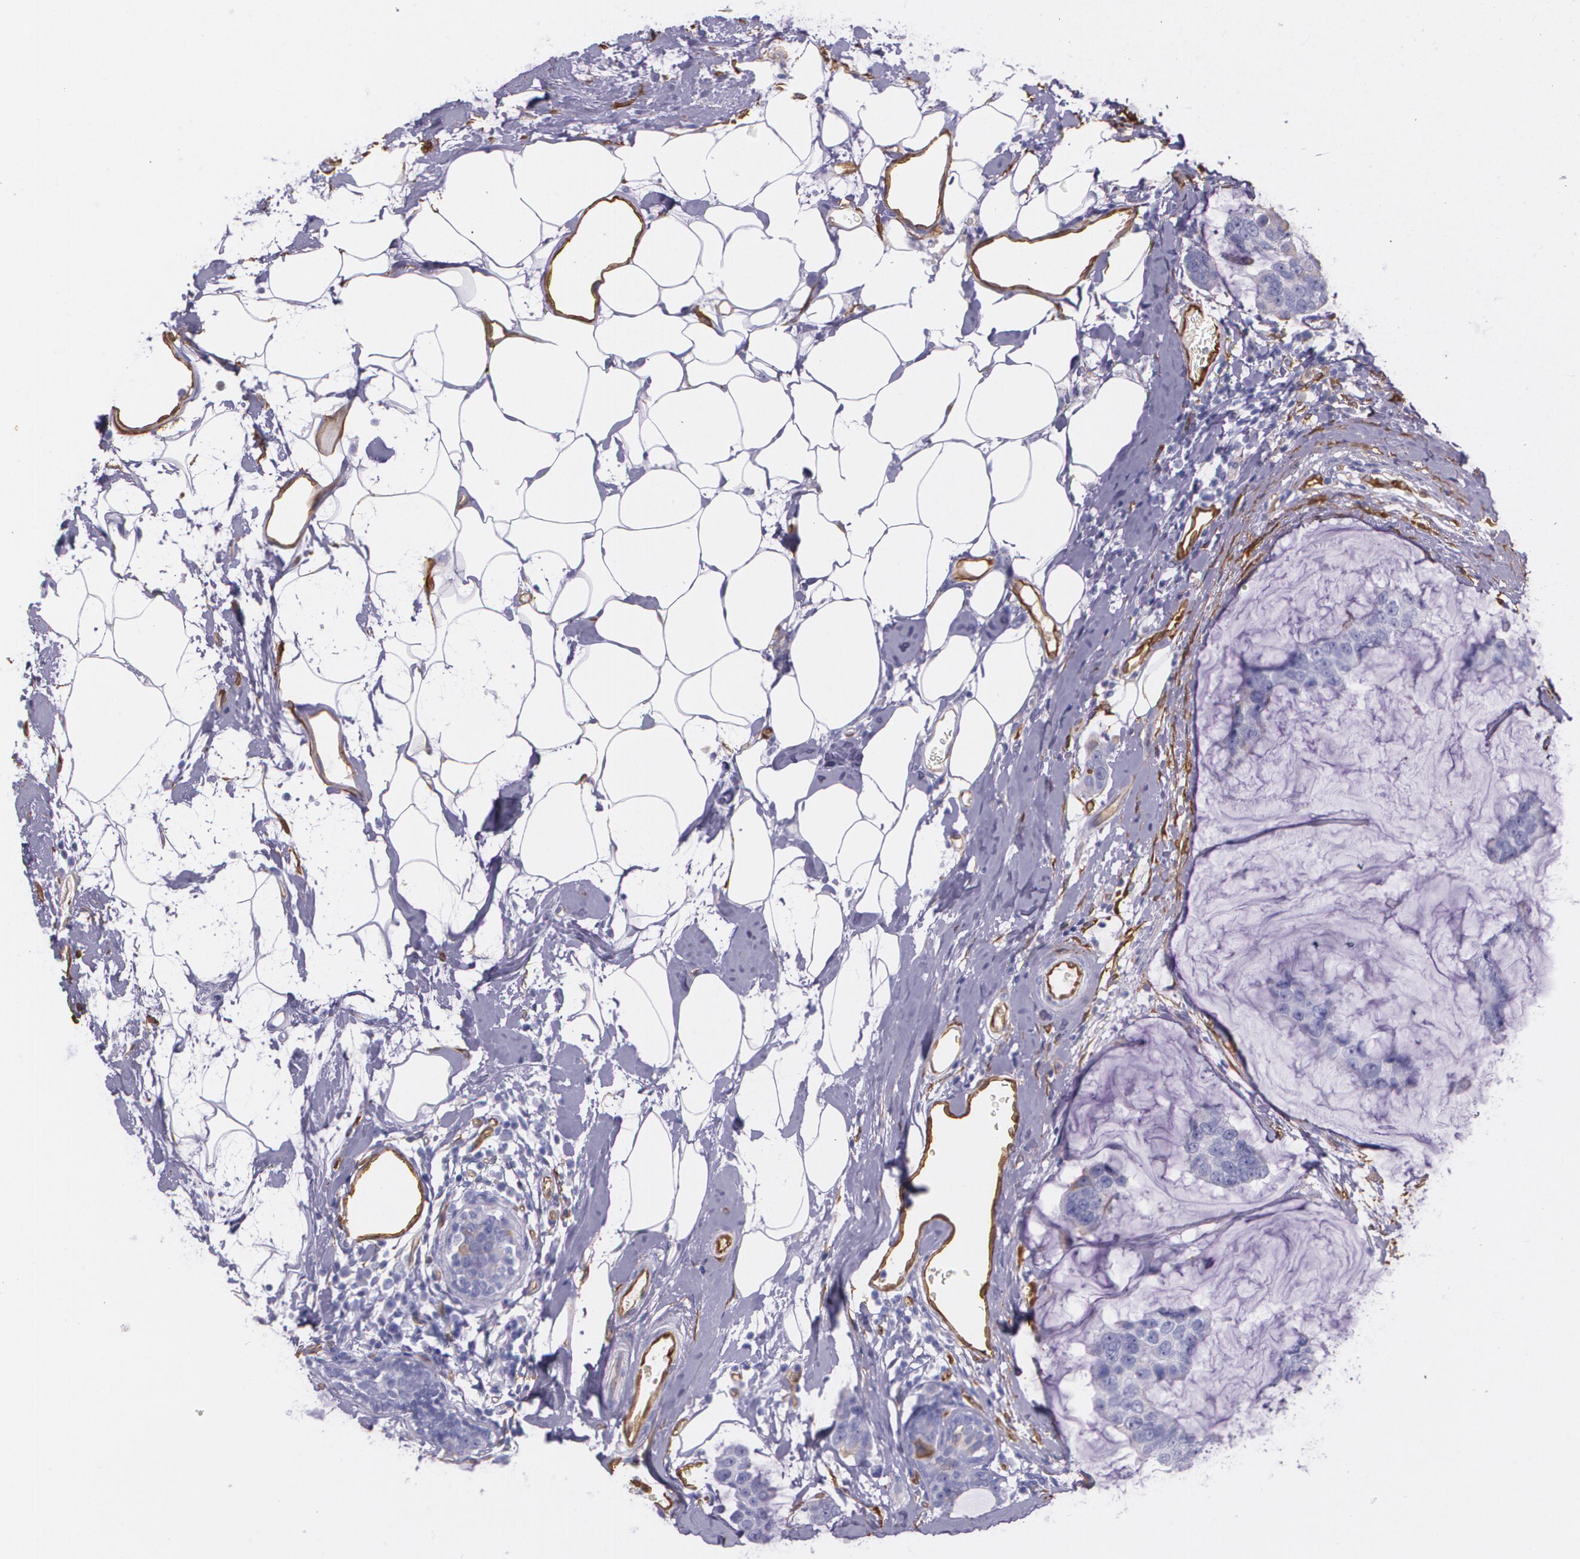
{"staining": {"intensity": "negative", "quantity": "none", "location": "none"}, "tissue": "breast cancer", "cell_type": "Tumor cells", "image_type": "cancer", "snomed": [{"axis": "morphology", "description": "Normal tissue, NOS"}, {"axis": "morphology", "description": "Duct carcinoma"}, {"axis": "topography", "description": "Breast"}], "caption": "IHC histopathology image of neoplastic tissue: breast infiltrating ductal carcinoma stained with DAB reveals no significant protein expression in tumor cells.", "gene": "MMP2", "patient": {"sex": "female", "age": 50}}